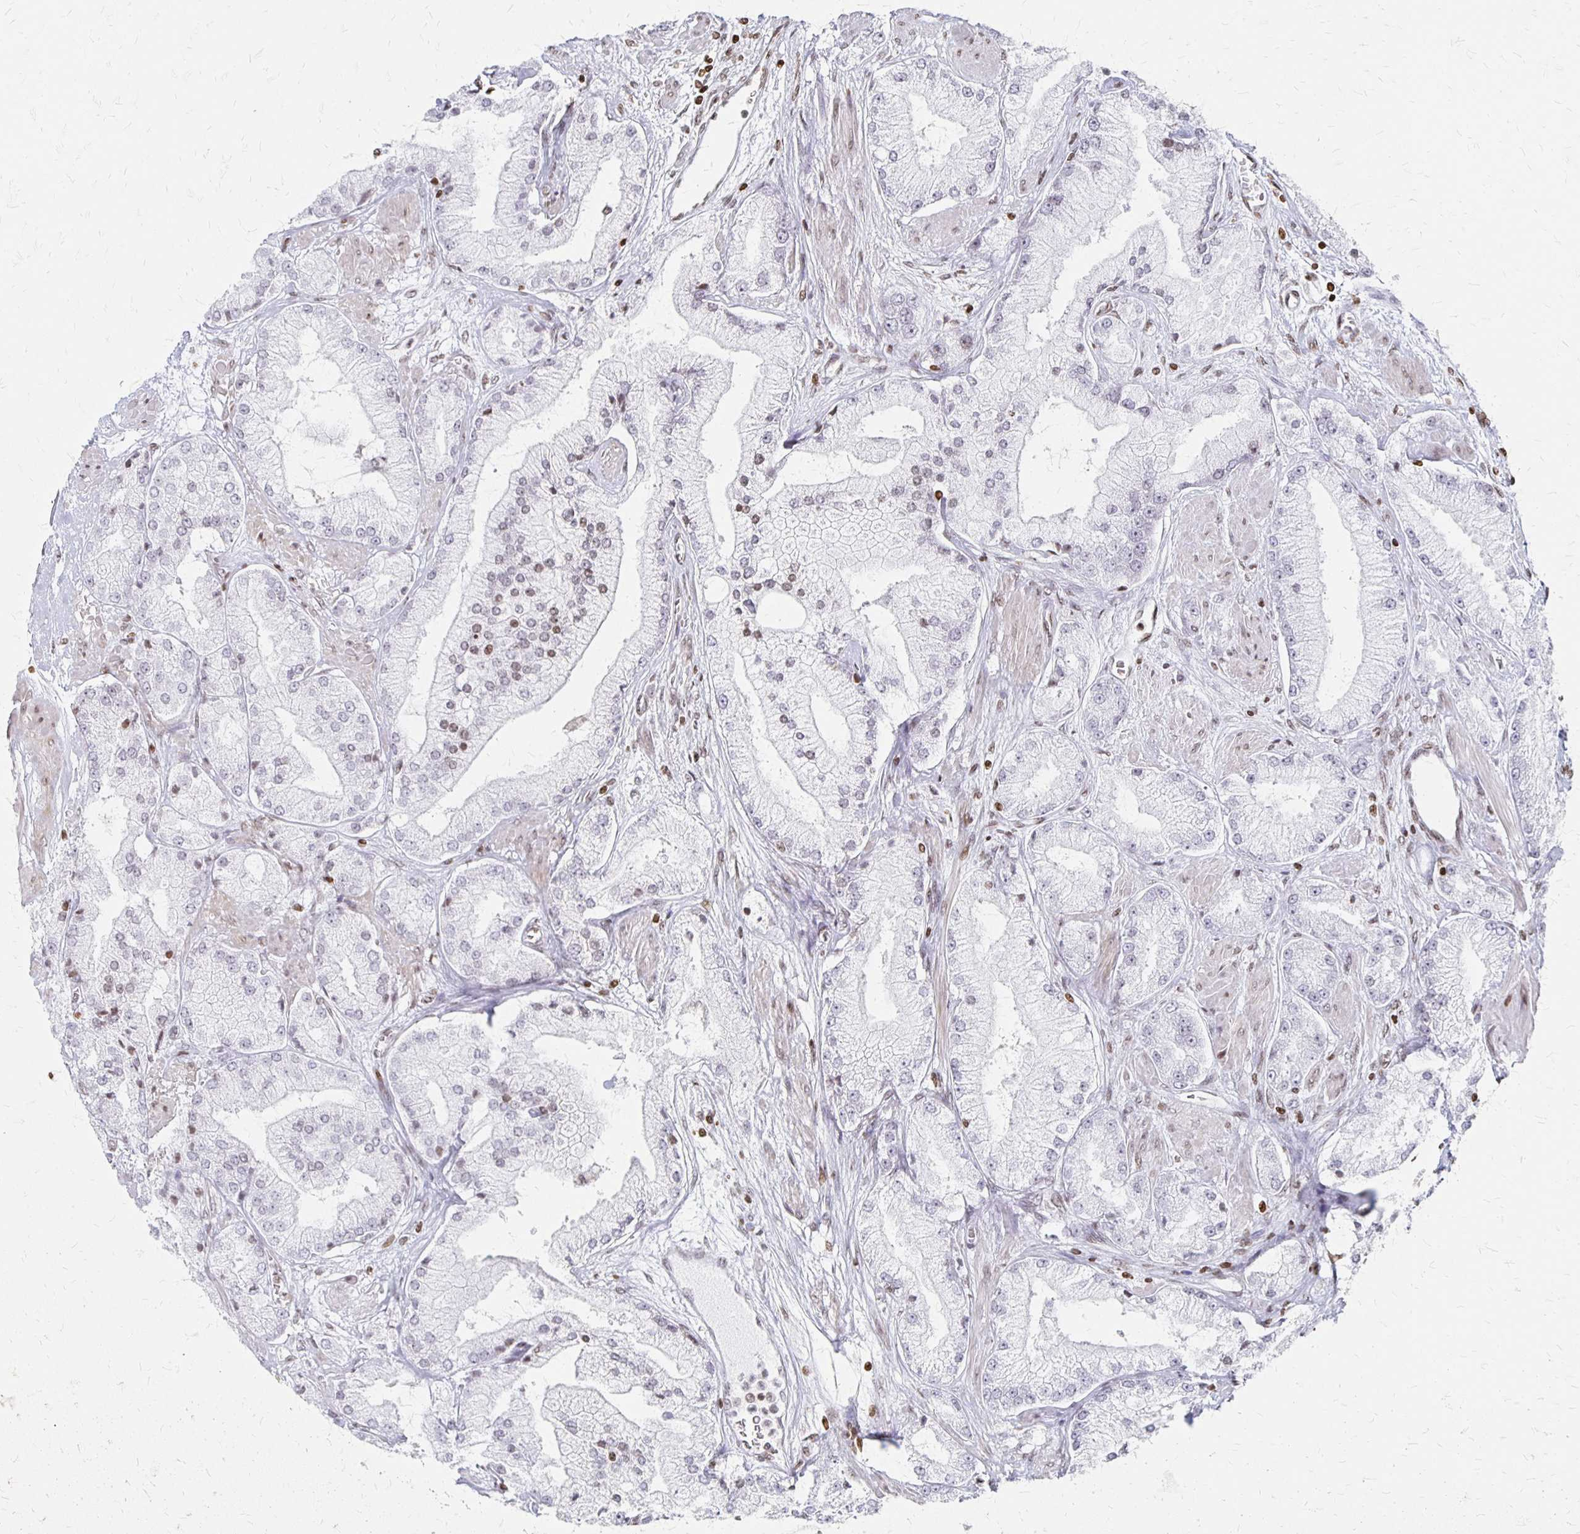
{"staining": {"intensity": "weak", "quantity": "25%-75%", "location": "nuclear"}, "tissue": "prostate cancer", "cell_type": "Tumor cells", "image_type": "cancer", "snomed": [{"axis": "morphology", "description": "Adenocarcinoma, High grade"}, {"axis": "topography", "description": "Prostate"}], "caption": "Immunohistochemical staining of human prostate cancer (high-grade adenocarcinoma) displays low levels of weak nuclear protein expression in approximately 25%-75% of tumor cells. The protein of interest is shown in brown color, while the nuclei are stained blue.", "gene": "ZNF280C", "patient": {"sex": "male", "age": 68}}